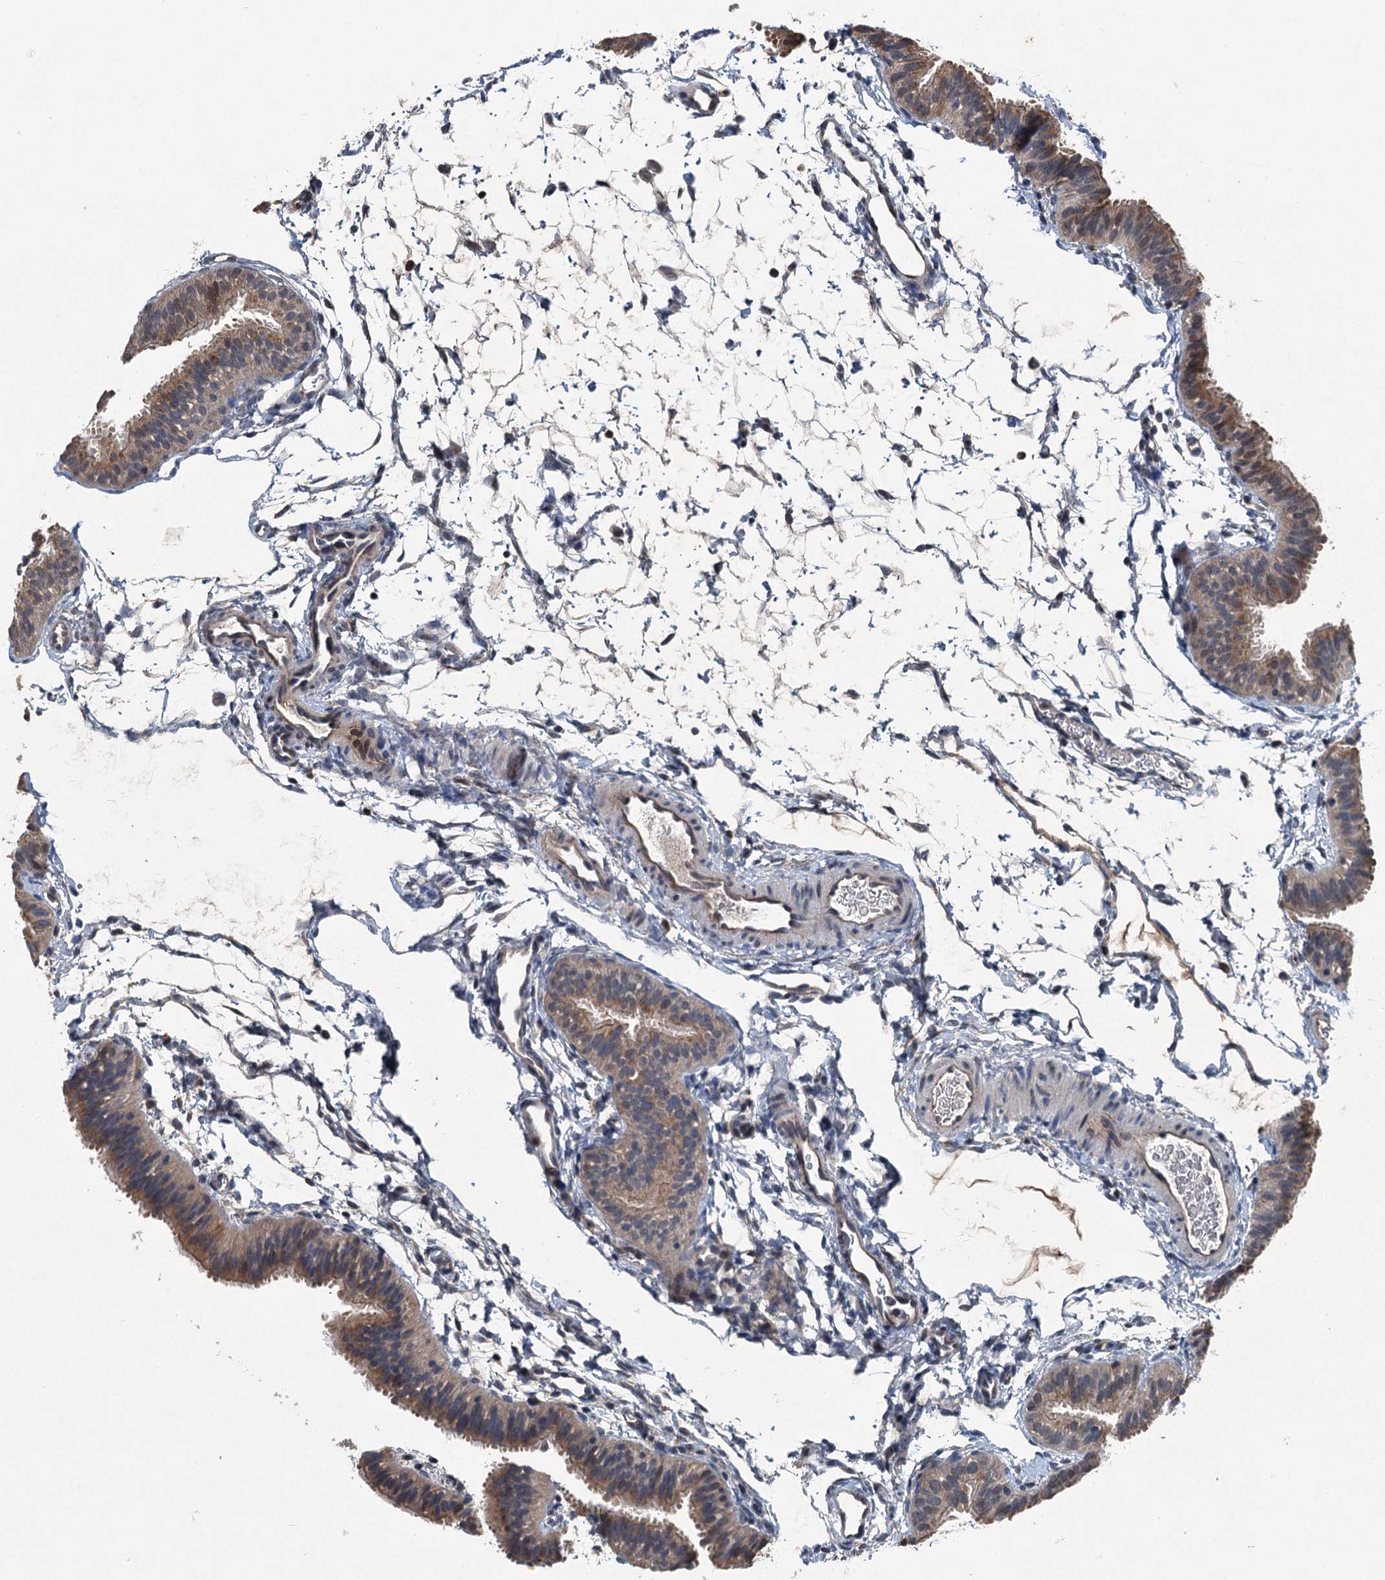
{"staining": {"intensity": "weak", "quantity": "25%-75%", "location": "cytoplasmic/membranous"}, "tissue": "fallopian tube", "cell_type": "Glandular cells", "image_type": "normal", "snomed": [{"axis": "morphology", "description": "Normal tissue, NOS"}, {"axis": "topography", "description": "Fallopian tube"}], "caption": "Fallopian tube stained for a protein (brown) exhibits weak cytoplasmic/membranous positive expression in approximately 25%-75% of glandular cells.", "gene": "NAA60", "patient": {"sex": "female", "age": 35}}